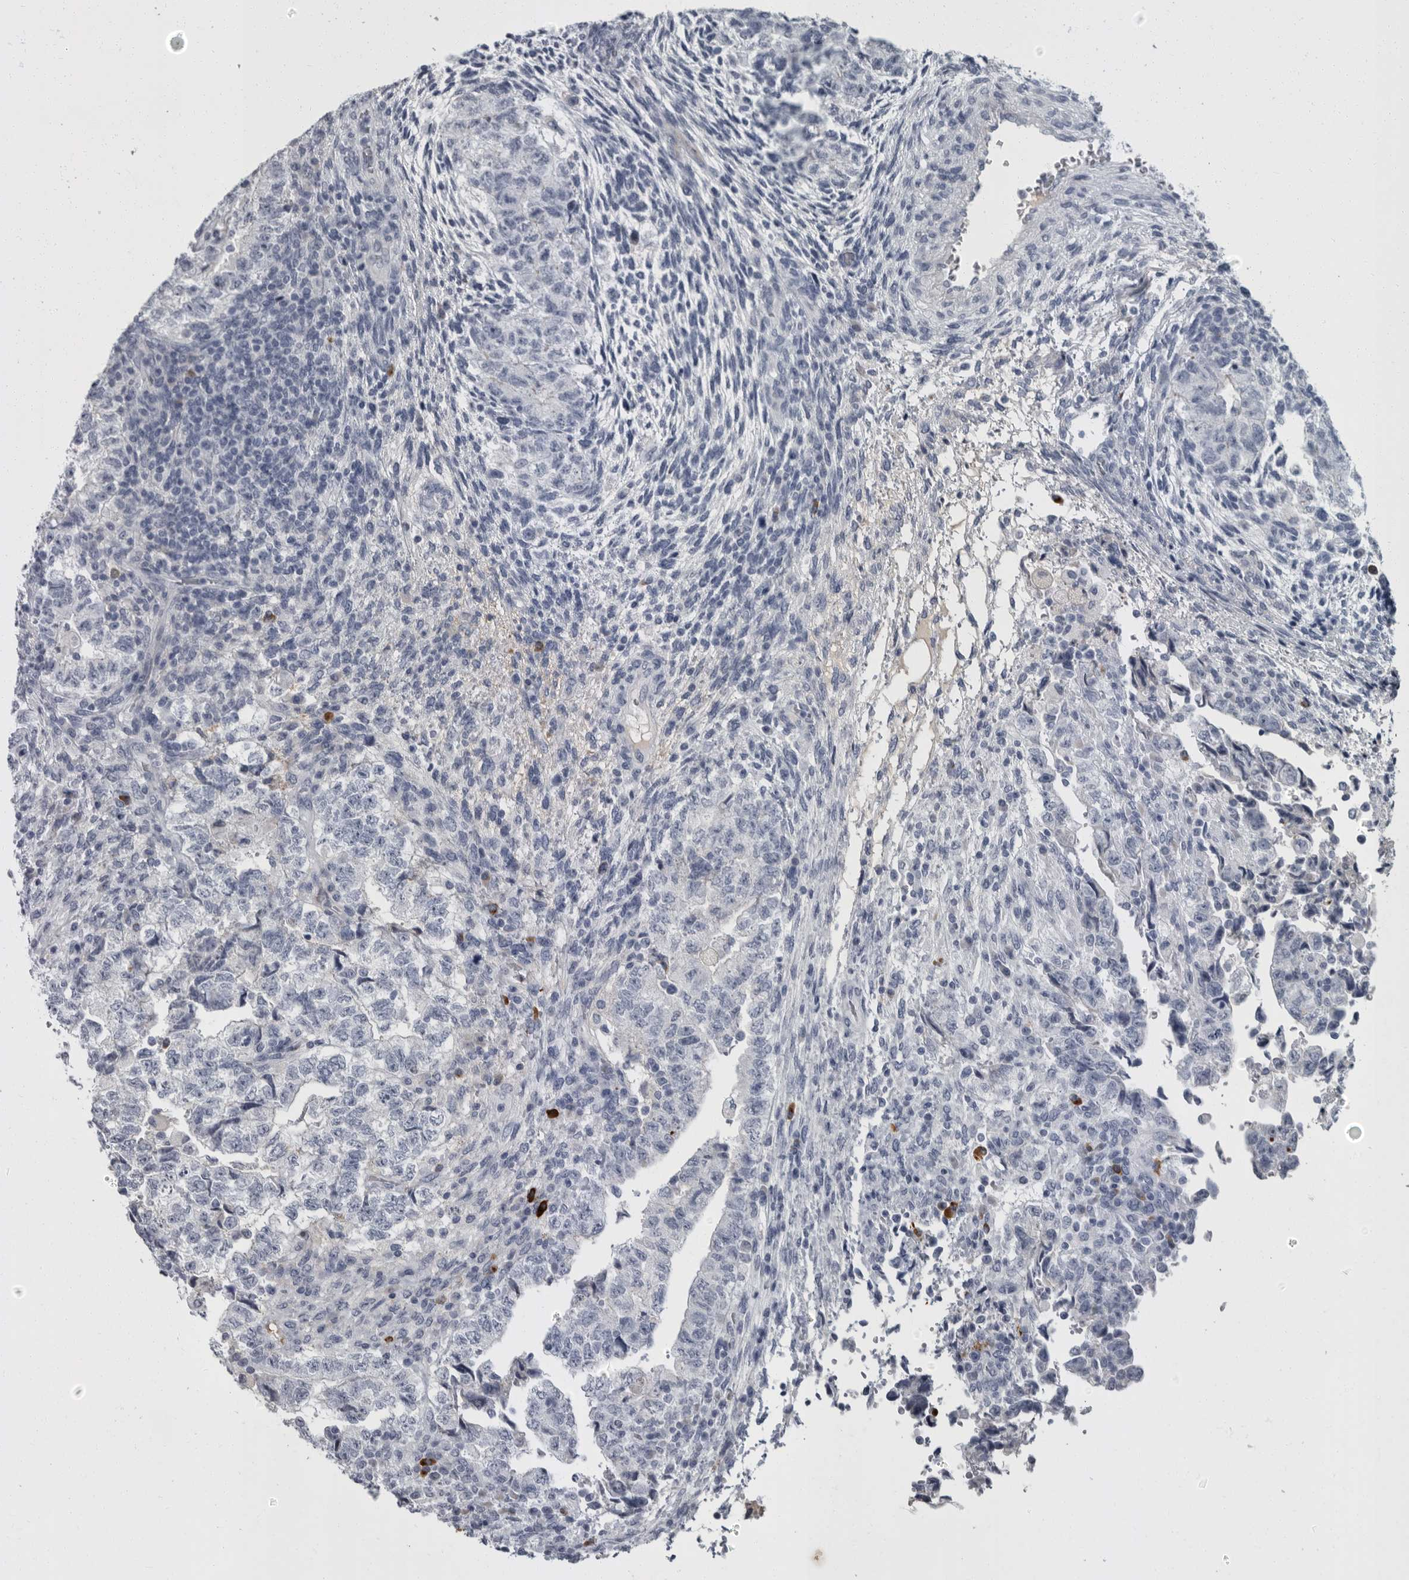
{"staining": {"intensity": "negative", "quantity": "none", "location": "none"}, "tissue": "testis cancer", "cell_type": "Tumor cells", "image_type": "cancer", "snomed": [{"axis": "morphology", "description": "Normal tissue, NOS"}, {"axis": "morphology", "description": "Carcinoma, Embryonal, NOS"}, {"axis": "topography", "description": "Testis"}], "caption": "An IHC micrograph of testis cancer (embryonal carcinoma) is shown. There is no staining in tumor cells of testis cancer (embryonal carcinoma). (DAB (3,3'-diaminobenzidine) immunohistochemistry, high magnification).", "gene": "SLC25A39", "patient": {"sex": "male", "age": 36}}